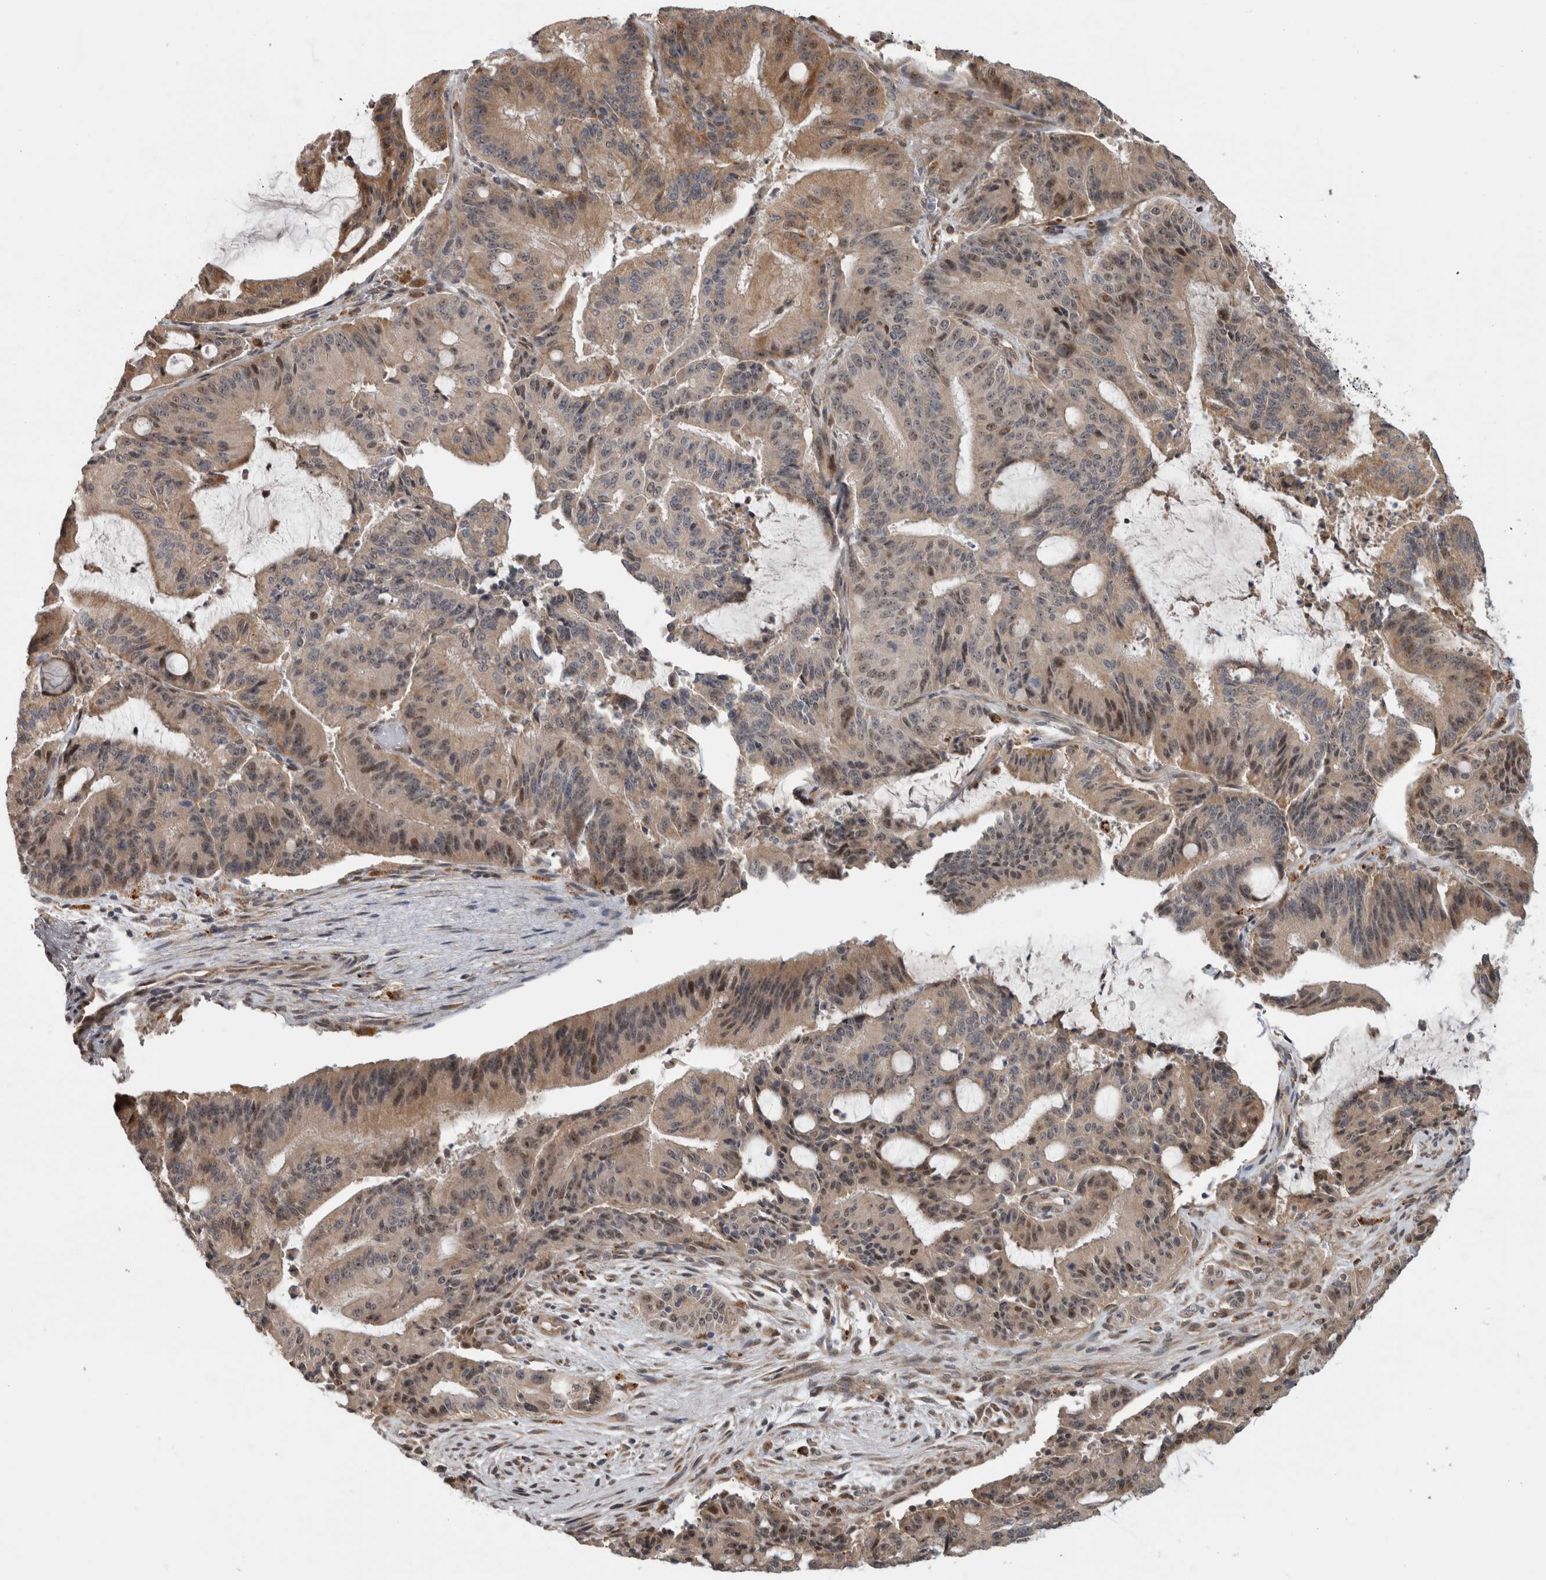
{"staining": {"intensity": "moderate", "quantity": ">75%", "location": "cytoplasmic/membranous,nuclear"}, "tissue": "liver cancer", "cell_type": "Tumor cells", "image_type": "cancer", "snomed": [{"axis": "morphology", "description": "Normal tissue, NOS"}, {"axis": "morphology", "description": "Cholangiocarcinoma"}, {"axis": "topography", "description": "Liver"}, {"axis": "topography", "description": "Peripheral nerve tissue"}], "caption": "Liver cancer stained with DAB (3,3'-diaminobenzidine) IHC reveals medium levels of moderate cytoplasmic/membranous and nuclear staining in approximately >75% of tumor cells.", "gene": "NAB2", "patient": {"sex": "female", "age": 73}}